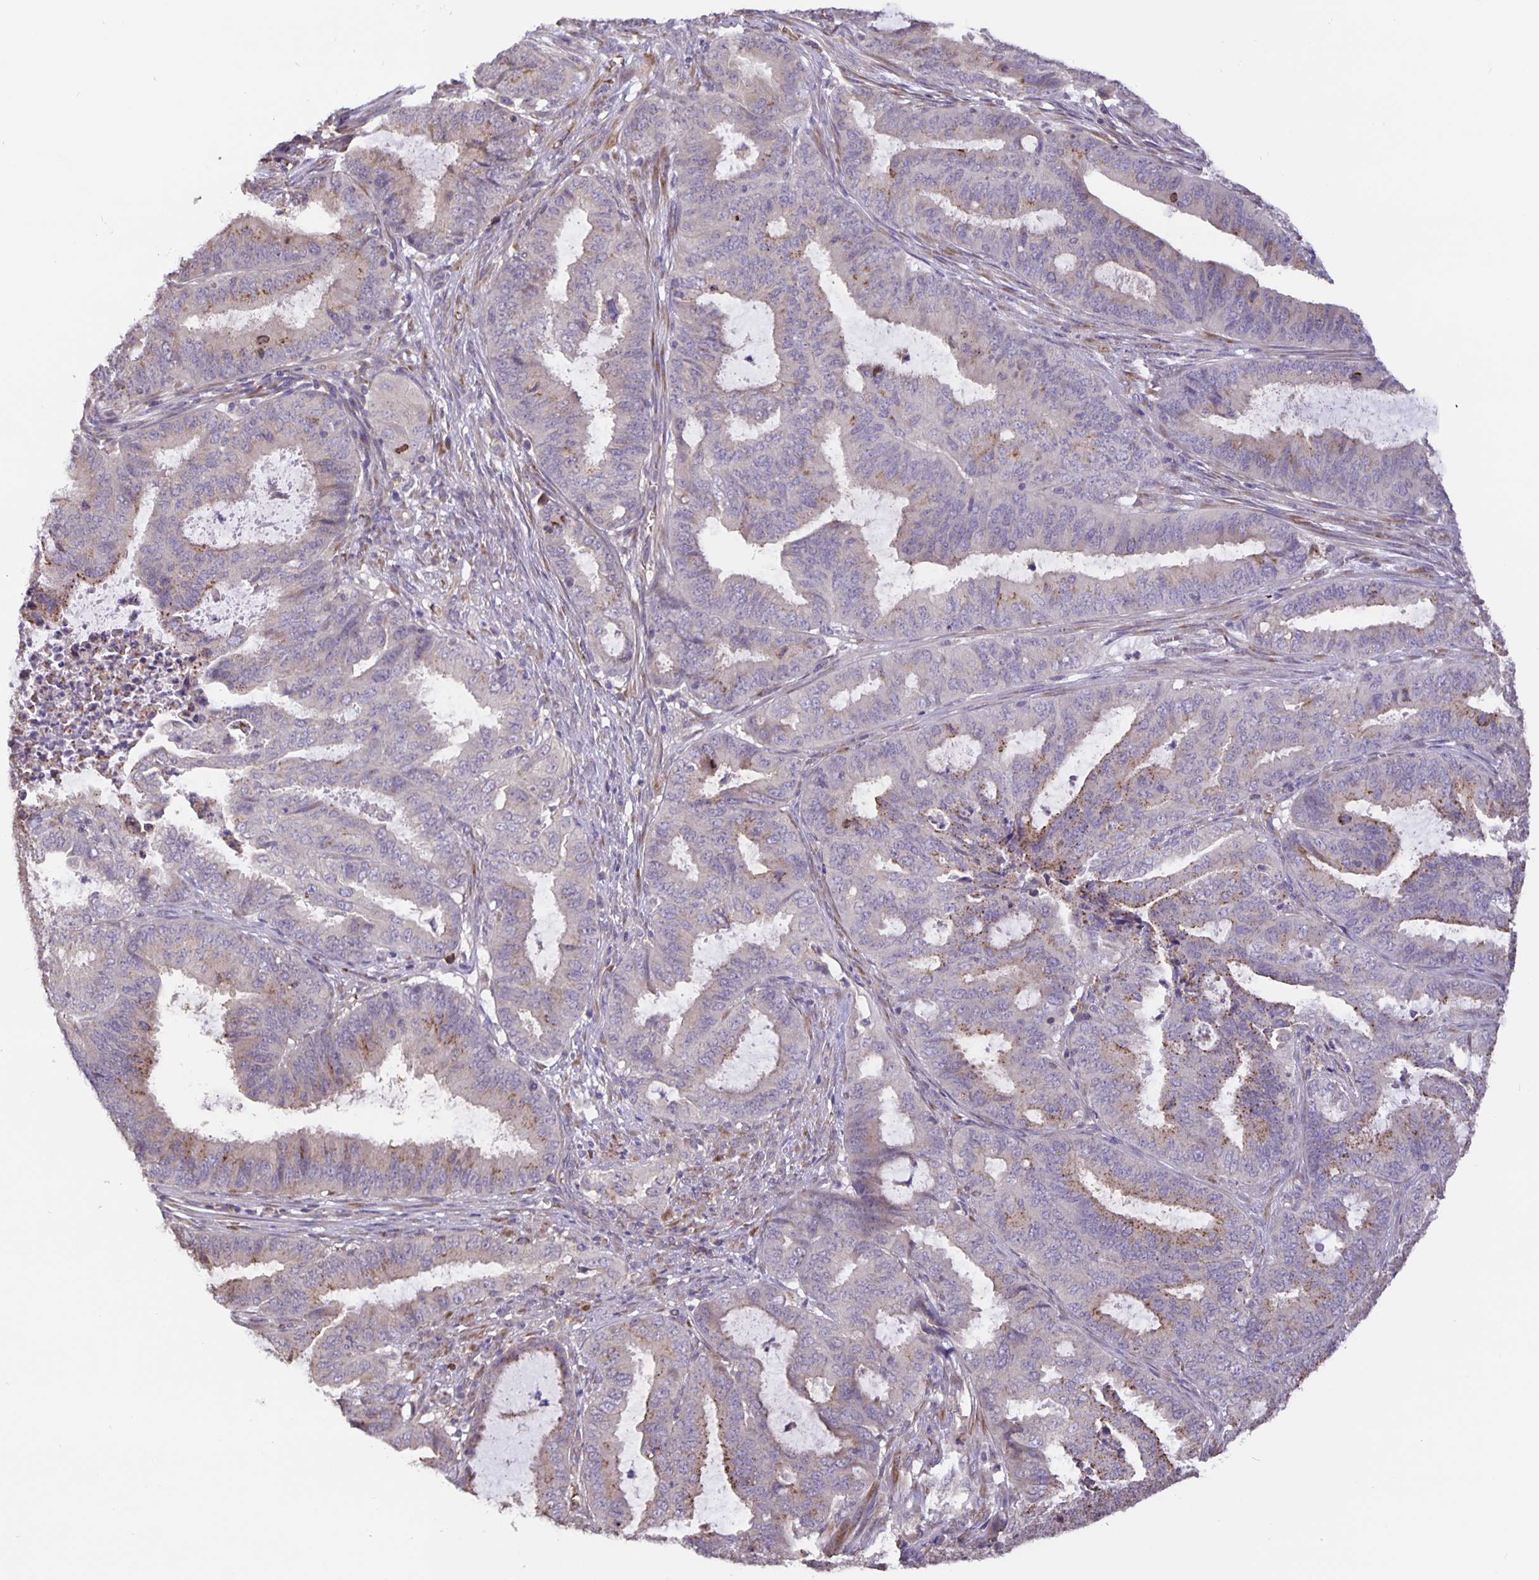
{"staining": {"intensity": "moderate", "quantity": "<25%", "location": "cytoplasmic/membranous"}, "tissue": "endometrial cancer", "cell_type": "Tumor cells", "image_type": "cancer", "snomed": [{"axis": "morphology", "description": "Adenocarcinoma, NOS"}, {"axis": "topography", "description": "Endometrium"}], "caption": "Tumor cells show moderate cytoplasmic/membranous expression in approximately <25% of cells in endometrial adenocarcinoma.", "gene": "TMEM71", "patient": {"sex": "female", "age": 51}}